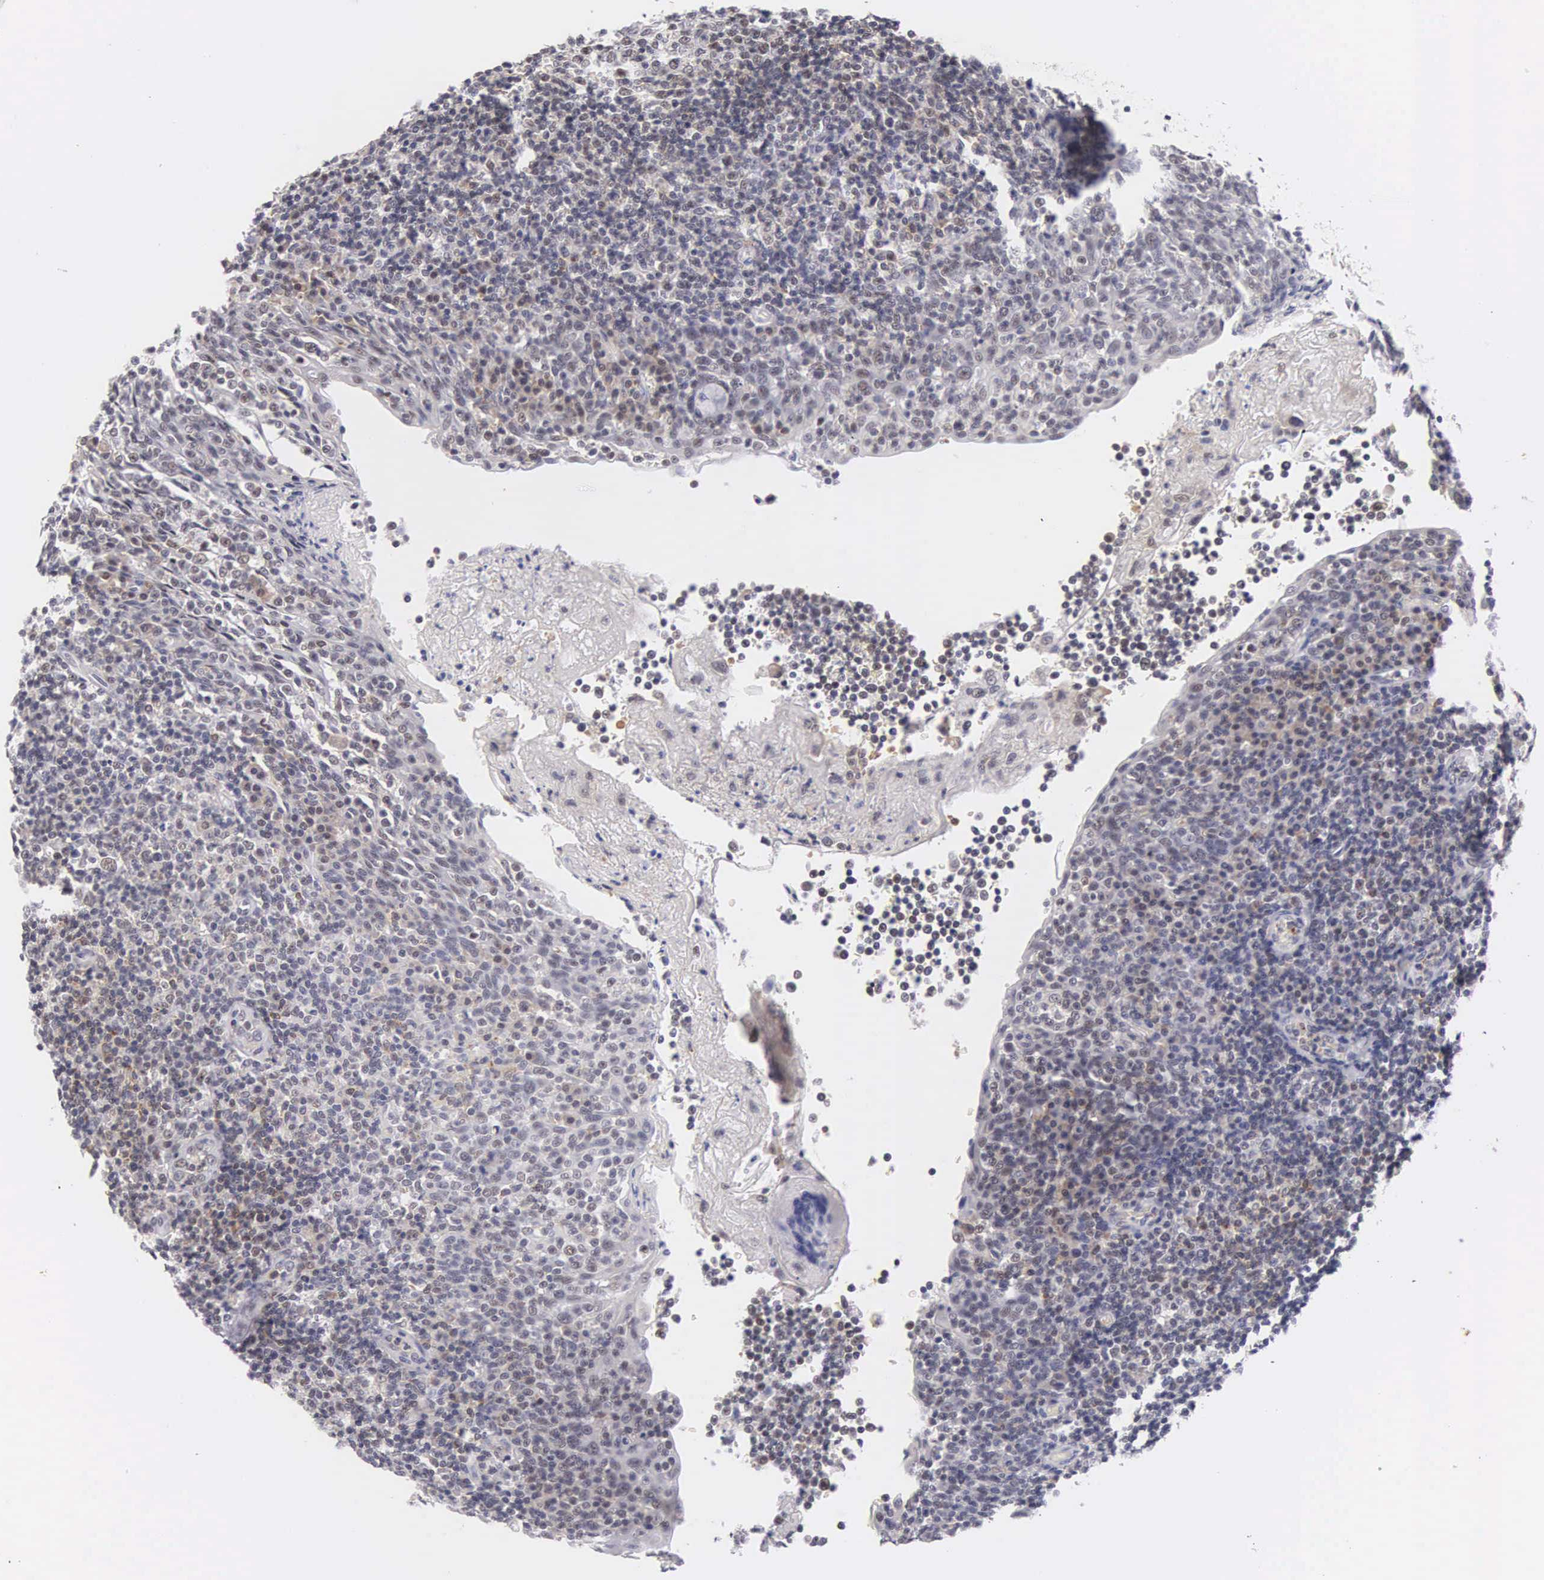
{"staining": {"intensity": "weak", "quantity": "<25%", "location": "nuclear"}, "tissue": "tonsil", "cell_type": "Germinal center cells", "image_type": "normal", "snomed": [{"axis": "morphology", "description": "Normal tissue, NOS"}, {"axis": "topography", "description": "Tonsil"}], "caption": "Immunohistochemistry (IHC) histopathology image of unremarkable tonsil: tonsil stained with DAB shows no significant protein expression in germinal center cells. (Stains: DAB IHC with hematoxylin counter stain, Microscopy: brightfield microscopy at high magnification).", "gene": "FAM47A", "patient": {"sex": "female", "age": 3}}